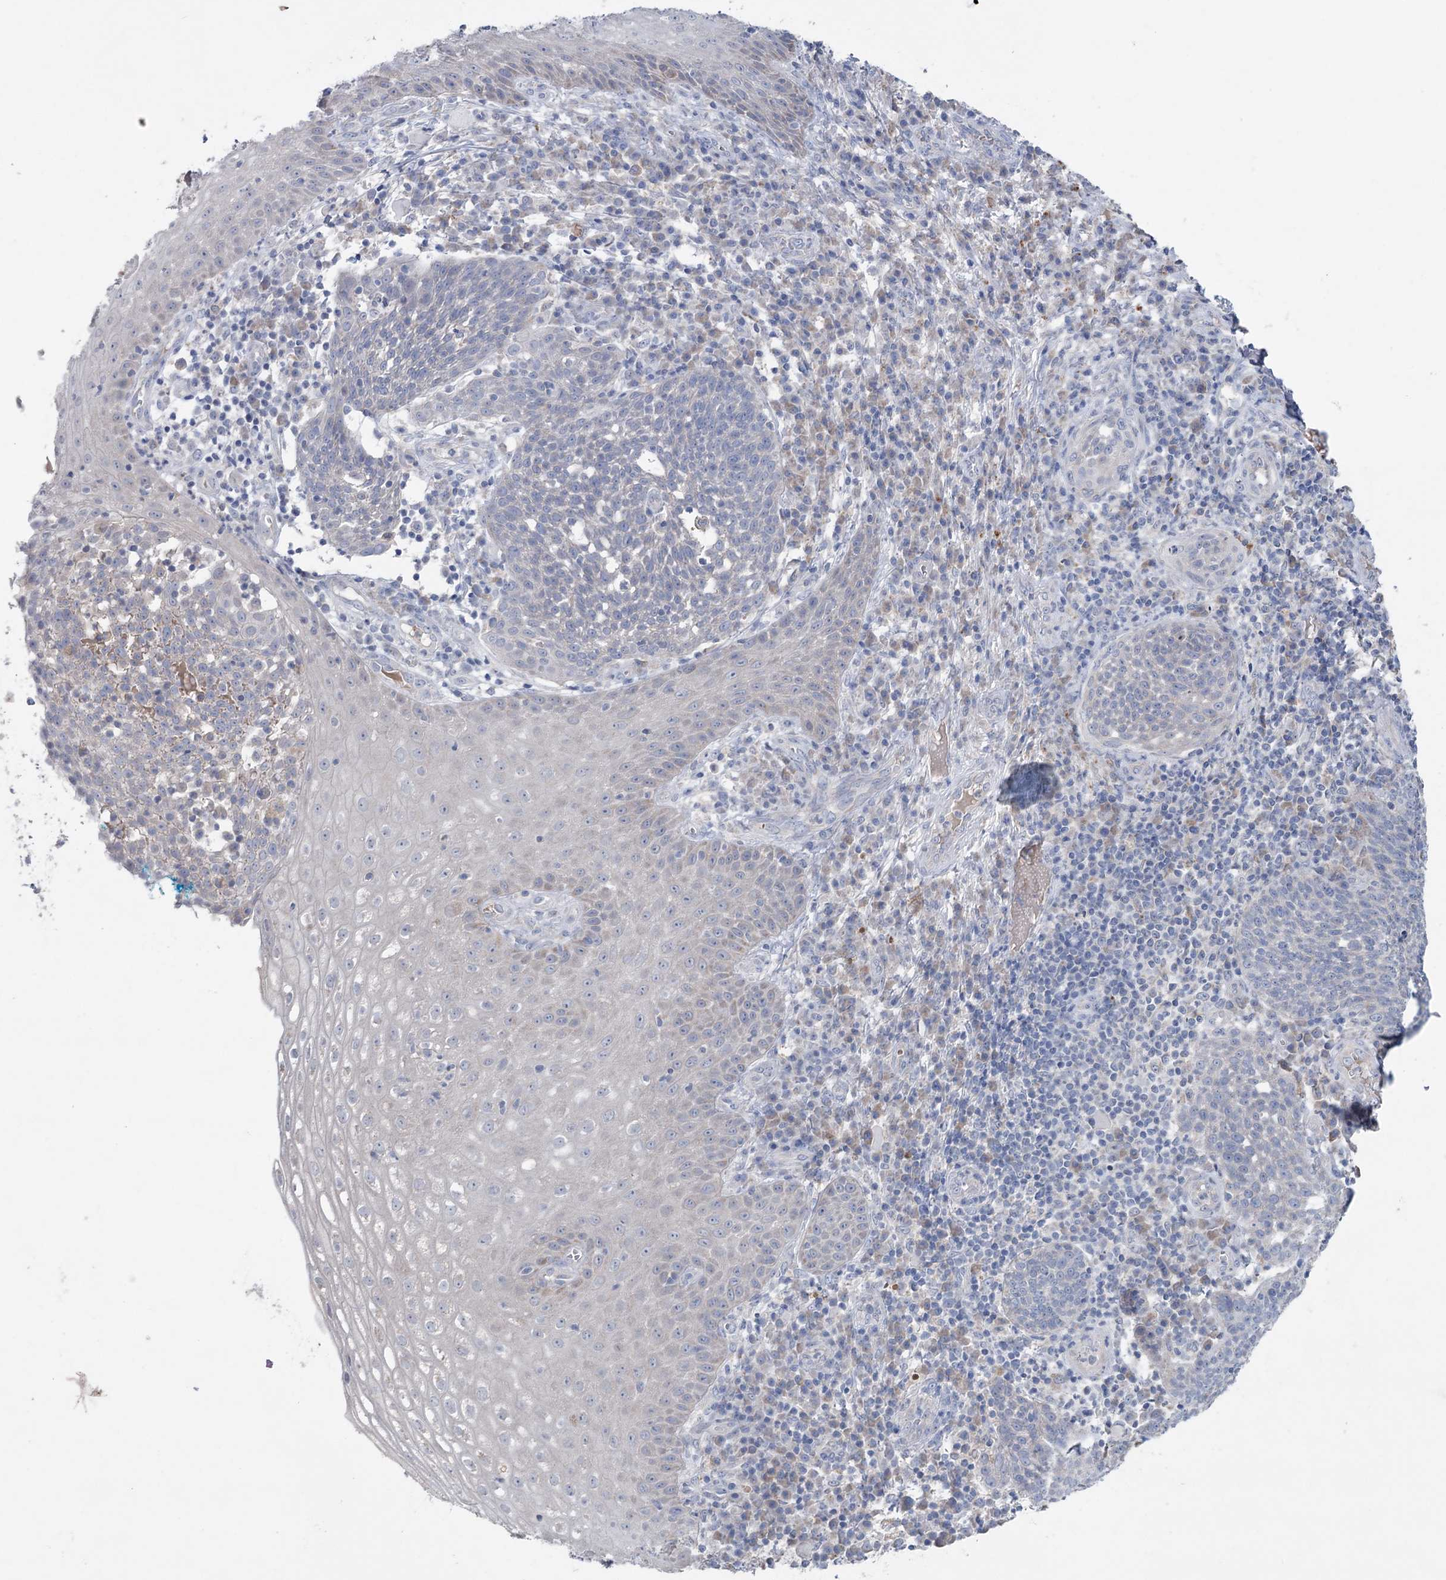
{"staining": {"intensity": "negative", "quantity": "none", "location": "none"}, "tissue": "cervical cancer", "cell_type": "Tumor cells", "image_type": "cancer", "snomed": [{"axis": "morphology", "description": "Squamous cell carcinoma, NOS"}, {"axis": "topography", "description": "Cervix"}], "caption": "Photomicrograph shows no significant protein expression in tumor cells of squamous cell carcinoma (cervical). (DAB (3,3'-diaminobenzidine) IHC with hematoxylin counter stain).", "gene": "MTCH2", "patient": {"sex": "female", "age": 34}}